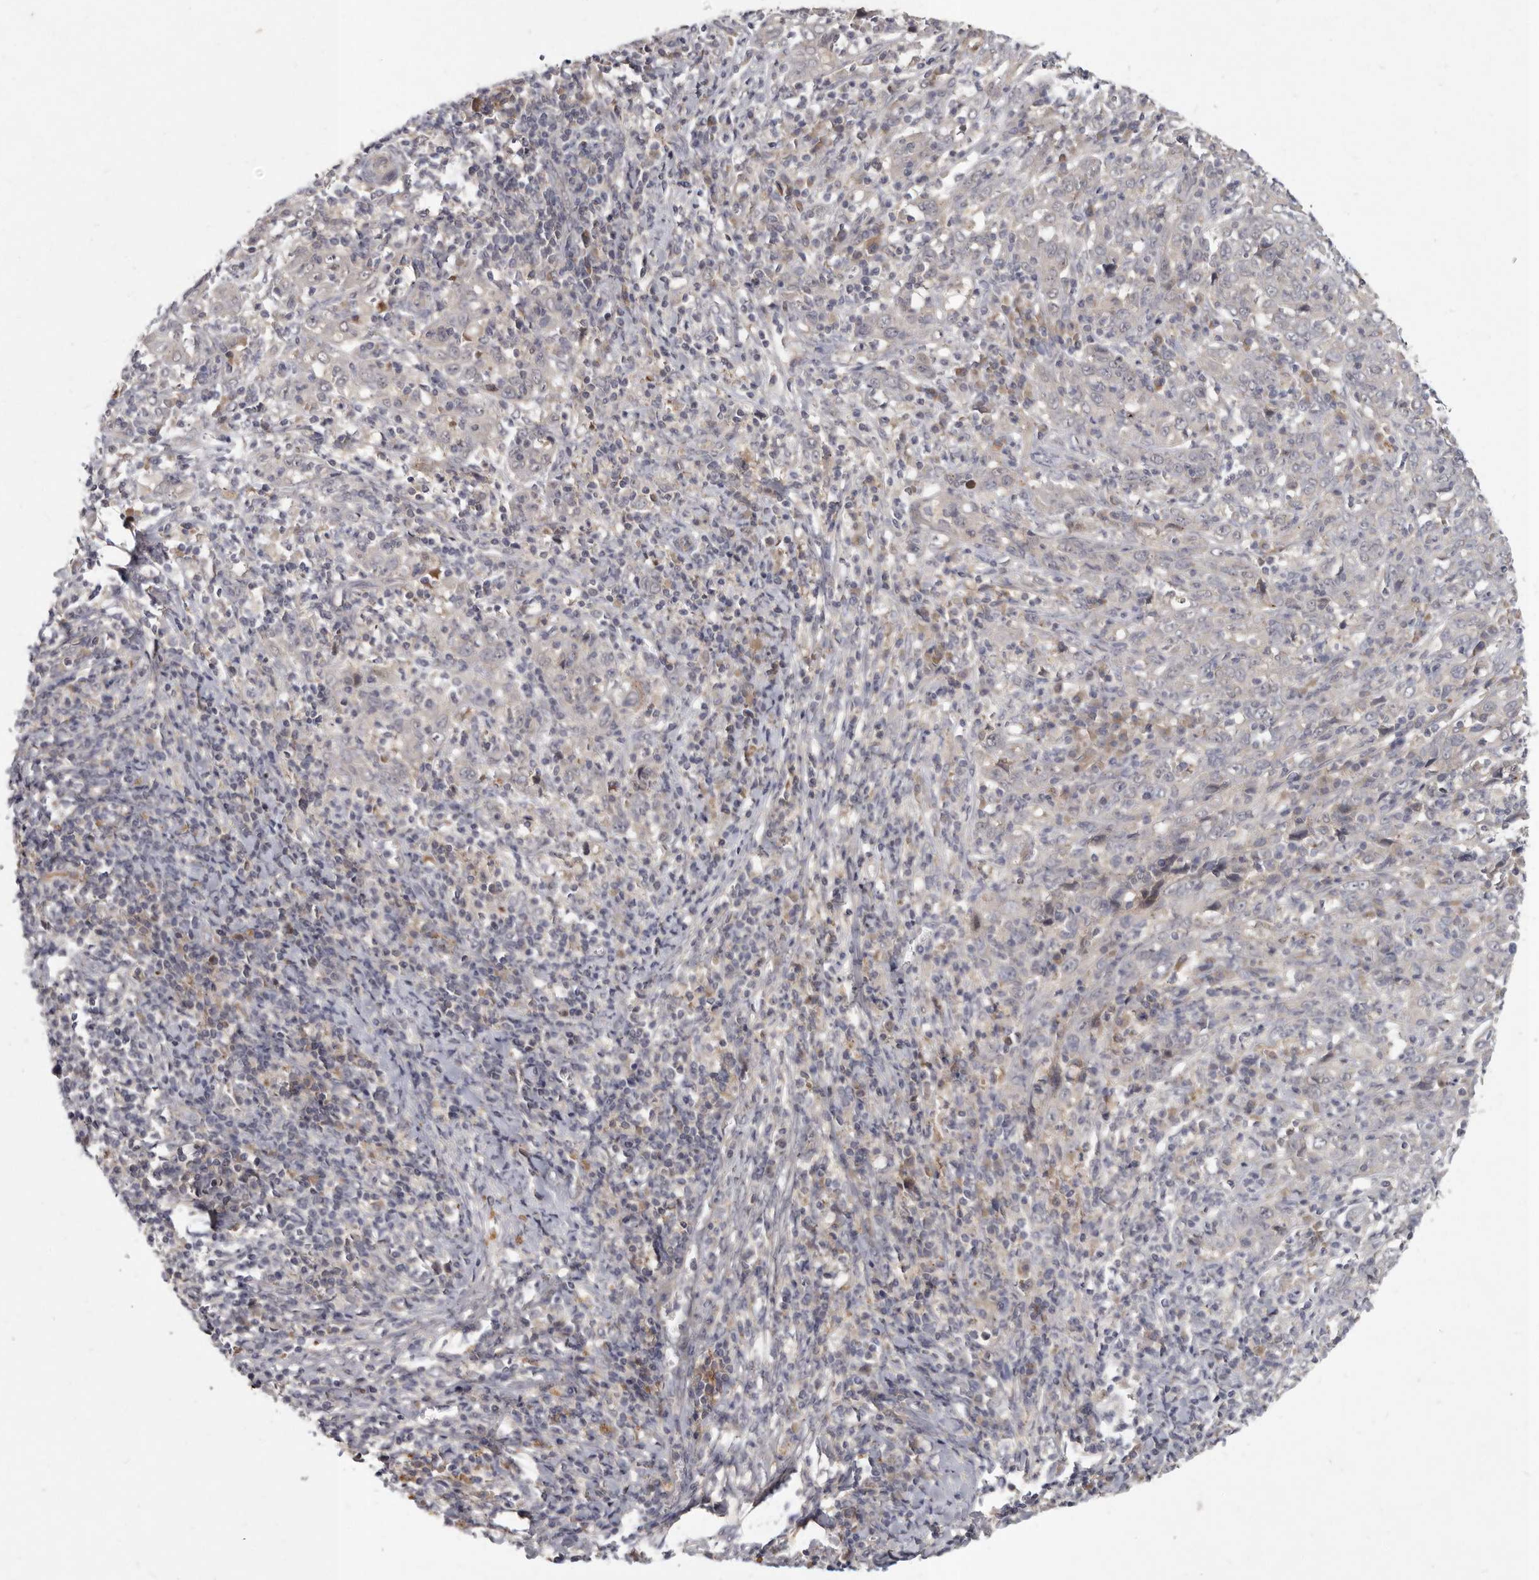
{"staining": {"intensity": "negative", "quantity": "none", "location": "none"}, "tissue": "cervical cancer", "cell_type": "Tumor cells", "image_type": "cancer", "snomed": [{"axis": "morphology", "description": "Squamous cell carcinoma, NOS"}, {"axis": "topography", "description": "Cervix"}], "caption": "Immunohistochemical staining of cervical squamous cell carcinoma demonstrates no significant positivity in tumor cells.", "gene": "SLC22A1", "patient": {"sex": "female", "age": 46}}